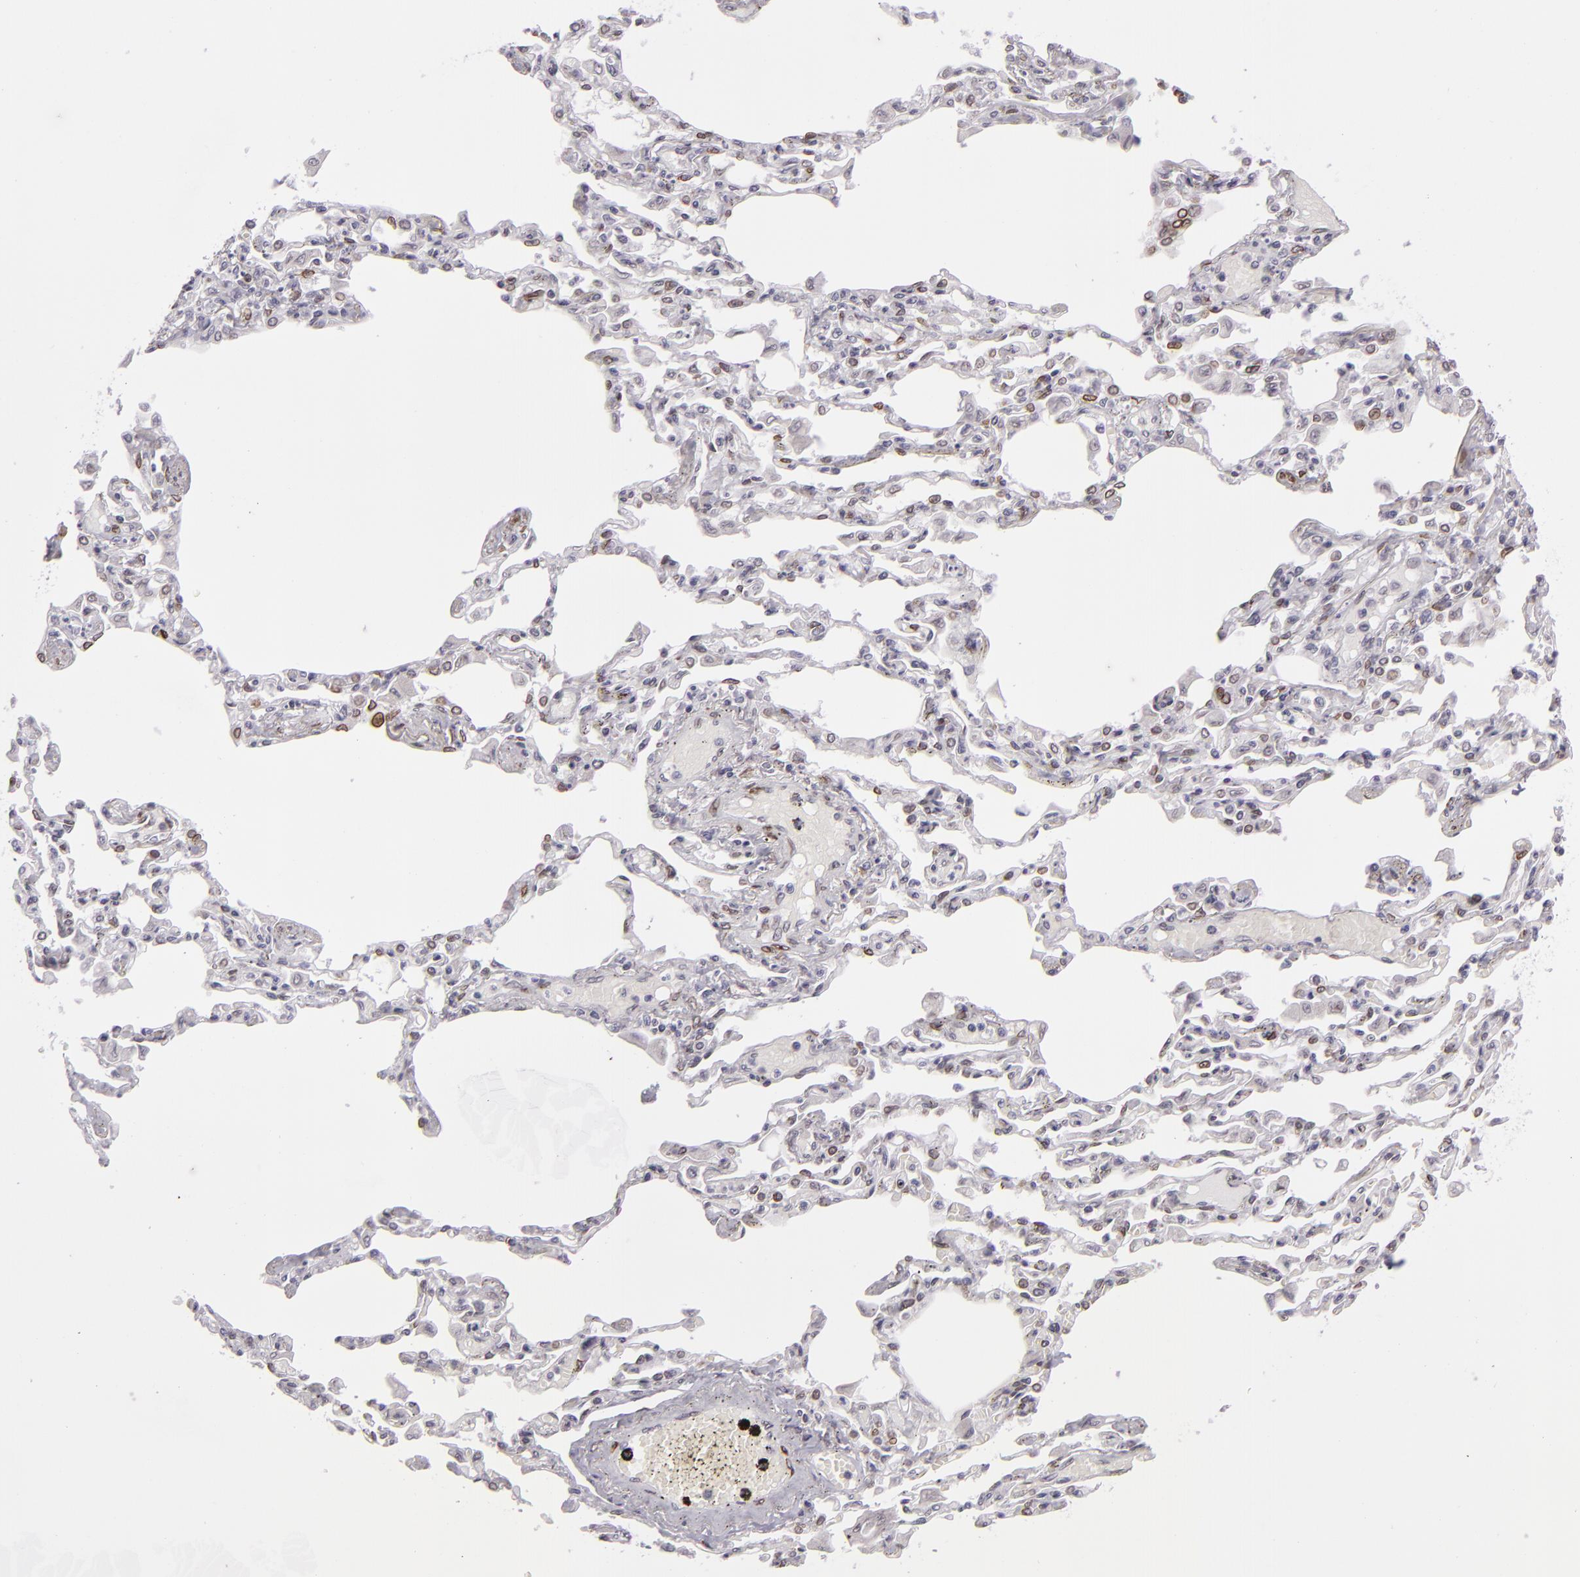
{"staining": {"intensity": "negative", "quantity": "none", "location": "none"}, "tissue": "adipose tissue", "cell_type": "Adipocytes", "image_type": "normal", "snomed": [{"axis": "morphology", "description": "Normal tissue, NOS"}, {"axis": "topography", "description": "Bronchus"}, {"axis": "topography", "description": "Lung"}], "caption": "An image of adipose tissue stained for a protein displays no brown staining in adipocytes. (DAB (3,3'-diaminobenzidine) immunohistochemistry (IHC), high magnification).", "gene": "EMD", "patient": {"sex": "female", "age": 49}}